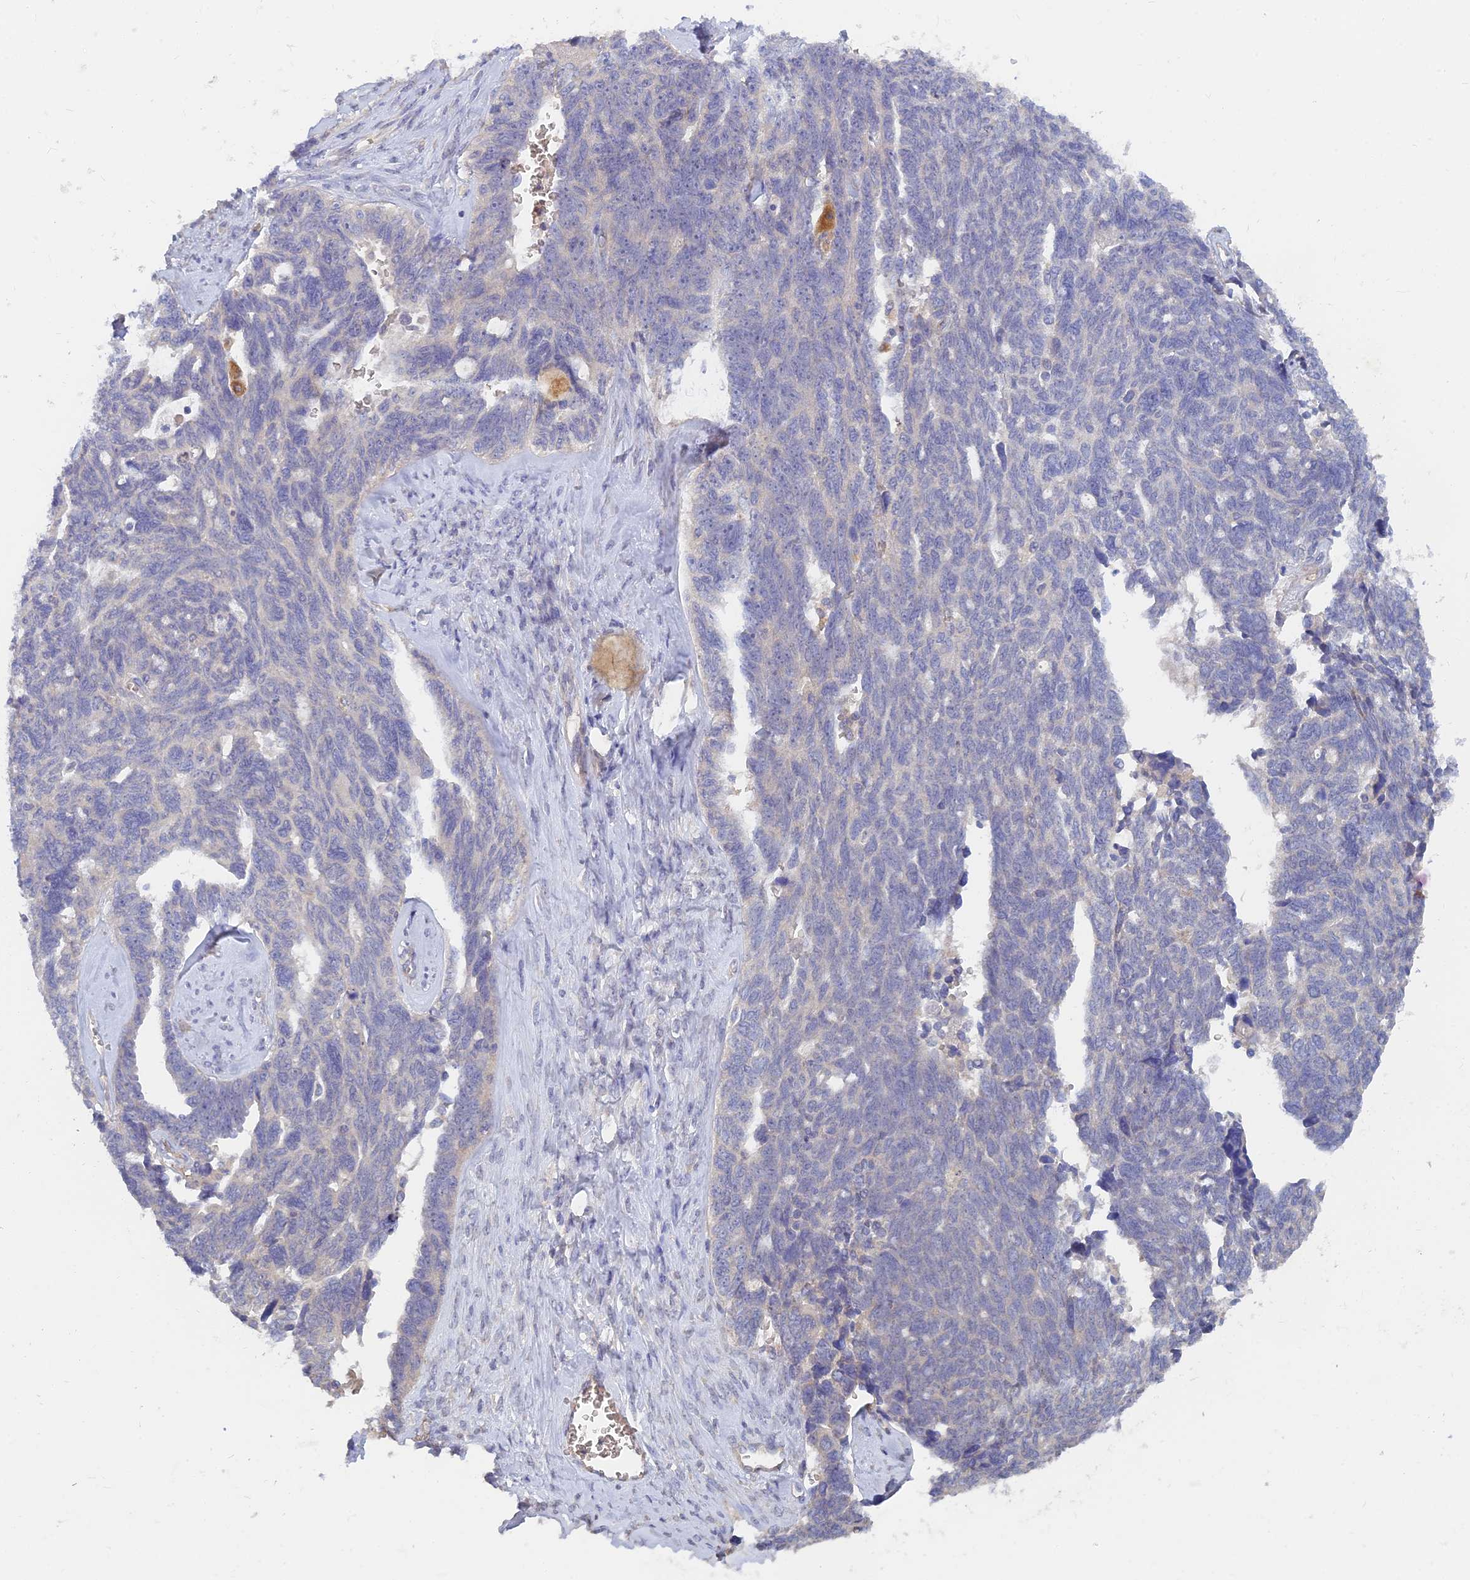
{"staining": {"intensity": "negative", "quantity": "none", "location": "none"}, "tissue": "ovarian cancer", "cell_type": "Tumor cells", "image_type": "cancer", "snomed": [{"axis": "morphology", "description": "Cystadenocarcinoma, serous, NOS"}, {"axis": "topography", "description": "Ovary"}], "caption": "The IHC micrograph has no significant expression in tumor cells of ovarian cancer (serous cystadenocarcinoma) tissue.", "gene": "ARRDC1", "patient": {"sex": "female", "age": 79}}